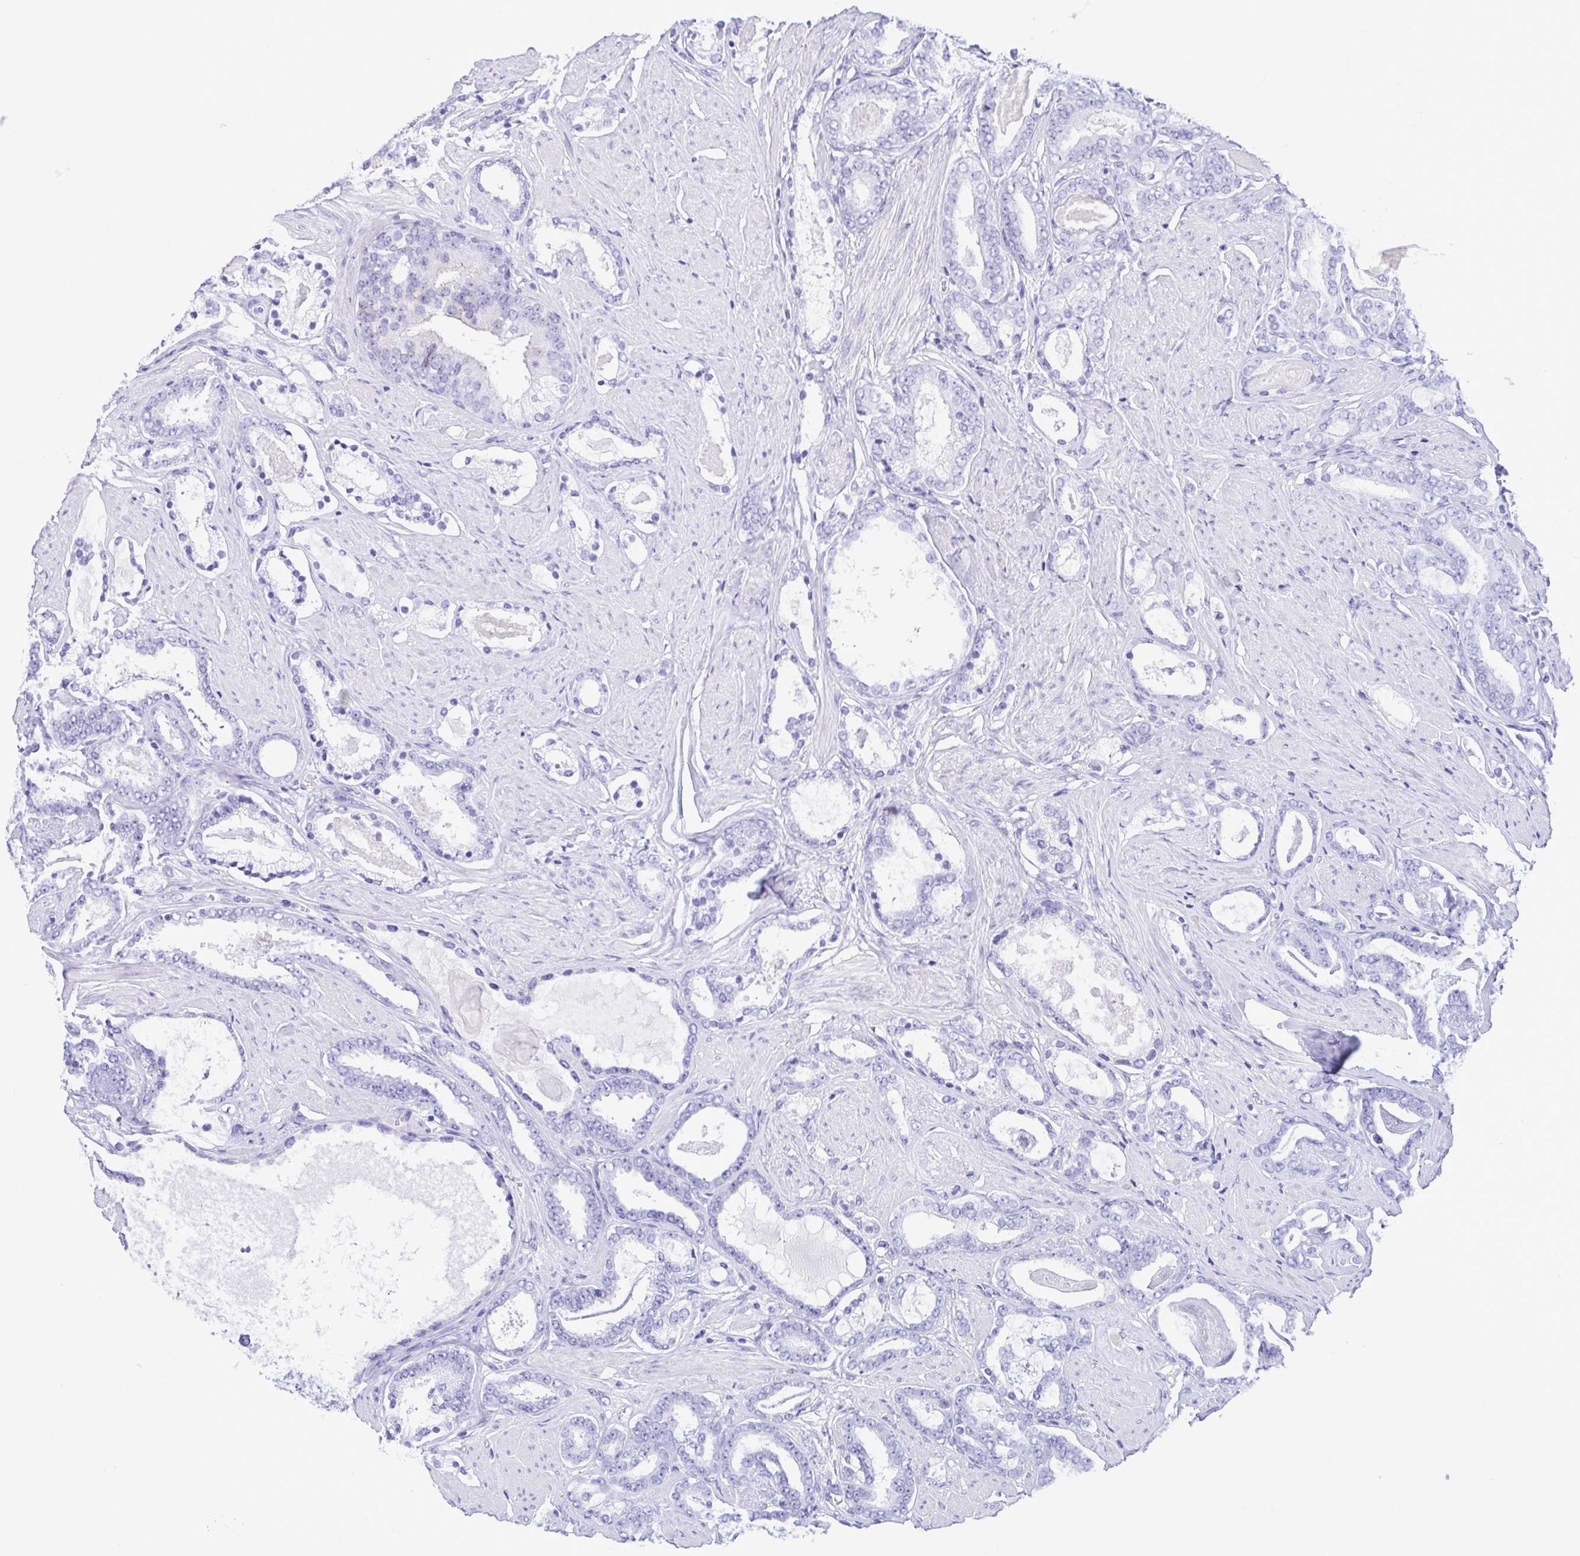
{"staining": {"intensity": "negative", "quantity": "none", "location": "none"}, "tissue": "prostate cancer", "cell_type": "Tumor cells", "image_type": "cancer", "snomed": [{"axis": "morphology", "description": "Adenocarcinoma, High grade"}, {"axis": "topography", "description": "Prostate"}], "caption": "An image of human prostate cancer (adenocarcinoma (high-grade)) is negative for staining in tumor cells.", "gene": "TSPY2", "patient": {"sex": "male", "age": 63}}